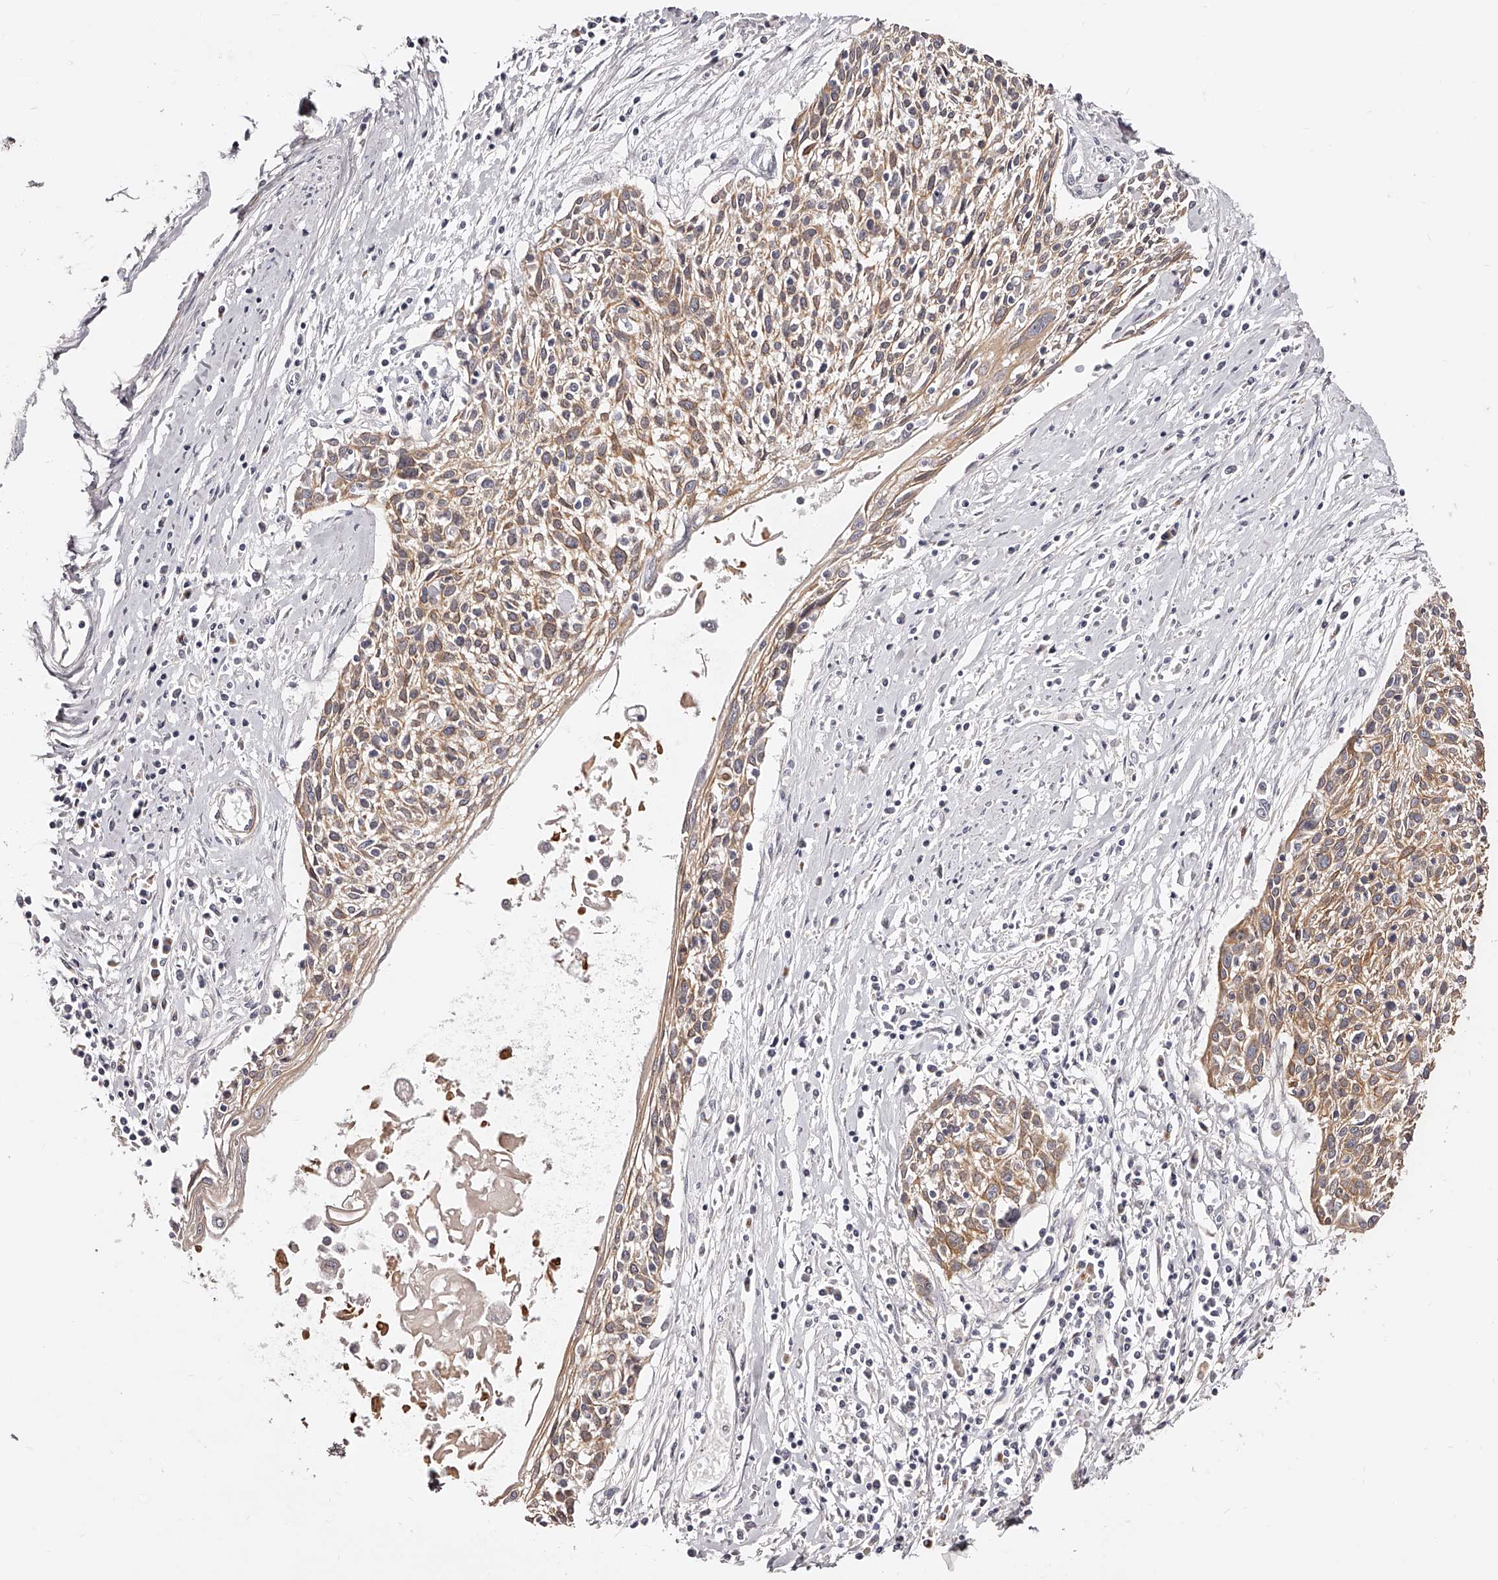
{"staining": {"intensity": "moderate", "quantity": ">75%", "location": "cytoplasmic/membranous"}, "tissue": "cervical cancer", "cell_type": "Tumor cells", "image_type": "cancer", "snomed": [{"axis": "morphology", "description": "Squamous cell carcinoma, NOS"}, {"axis": "topography", "description": "Cervix"}], "caption": "Immunohistochemical staining of human squamous cell carcinoma (cervical) displays medium levels of moderate cytoplasmic/membranous protein expression in about >75% of tumor cells.", "gene": "ZNF502", "patient": {"sex": "female", "age": 51}}